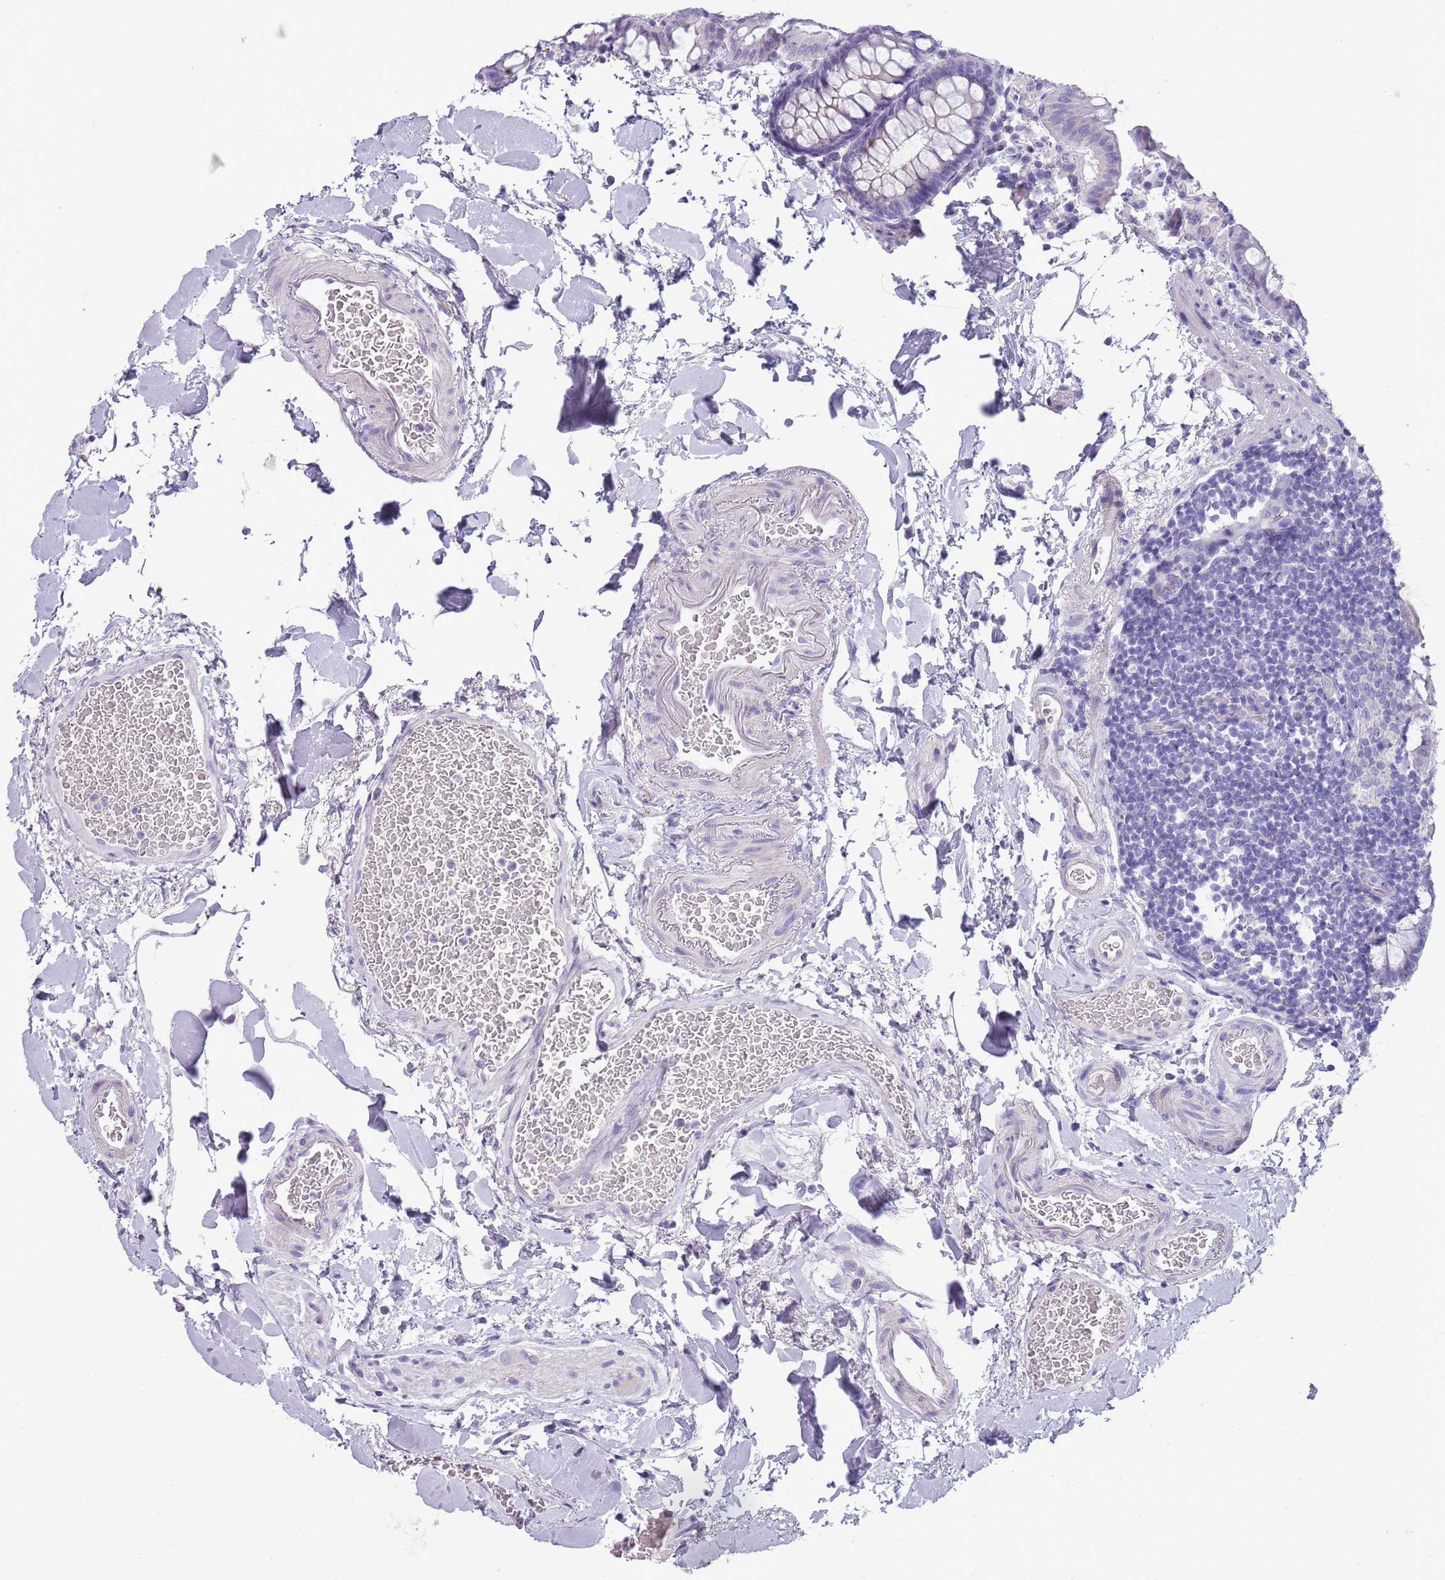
{"staining": {"intensity": "negative", "quantity": "none", "location": "none"}, "tissue": "colon", "cell_type": "Endothelial cells", "image_type": "normal", "snomed": [{"axis": "morphology", "description": "Normal tissue, NOS"}, {"axis": "topography", "description": "Colon"}], "caption": "This is an immunohistochemistry image of normal colon. There is no expression in endothelial cells.", "gene": "ENSG00000271254", "patient": {"sex": "male", "age": 75}}